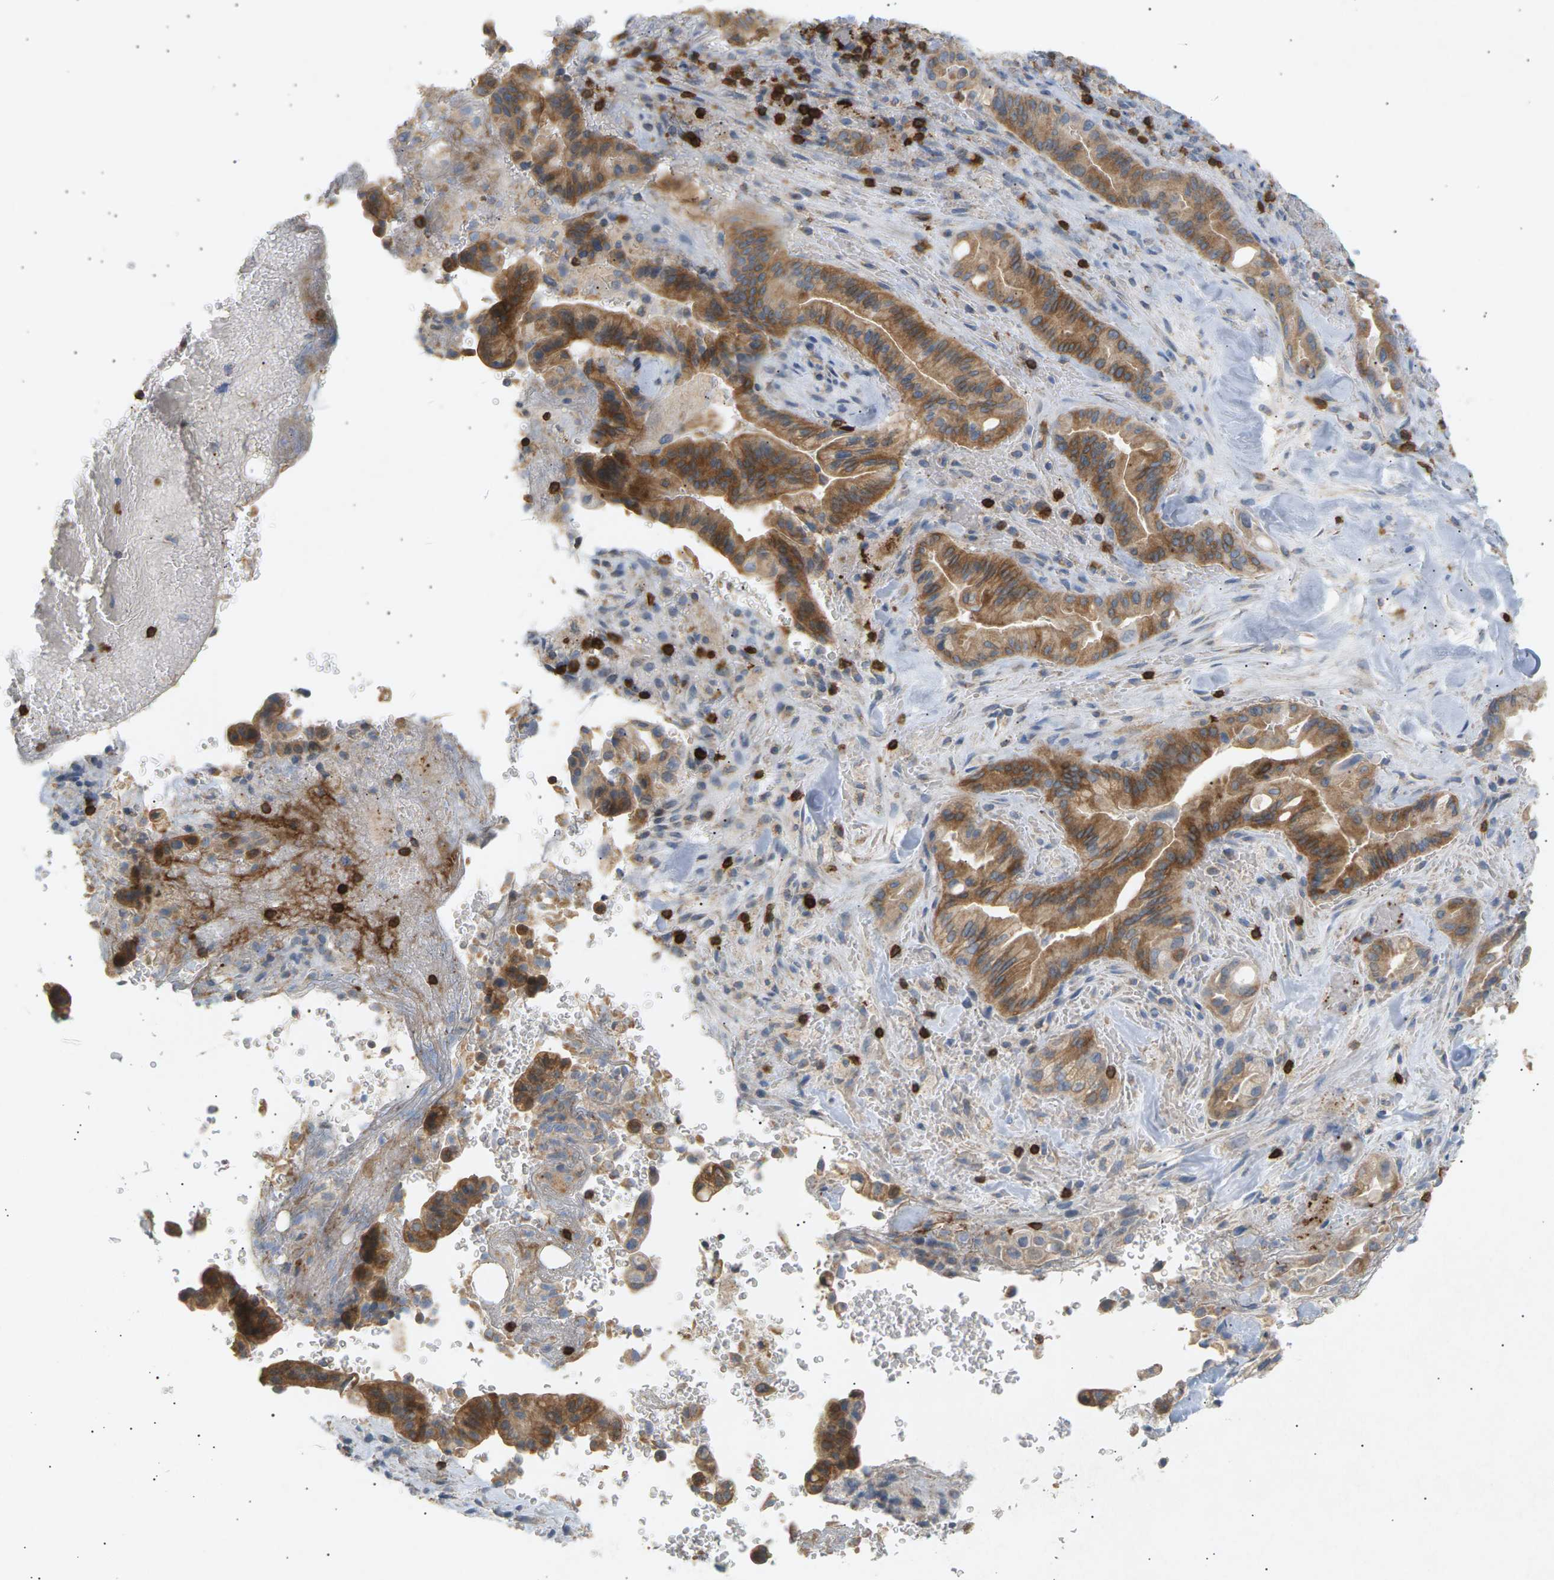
{"staining": {"intensity": "moderate", "quantity": ">75%", "location": "cytoplasmic/membranous"}, "tissue": "liver cancer", "cell_type": "Tumor cells", "image_type": "cancer", "snomed": [{"axis": "morphology", "description": "Cholangiocarcinoma"}, {"axis": "topography", "description": "Liver"}], "caption": "There is medium levels of moderate cytoplasmic/membranous positivity in tumor cells of liver cholangiocarcinoma, as demonstrated by immunohistochemical staining (brown color).", "gene": "LIME1", "patient": {"sex": "female", "age": 68}}